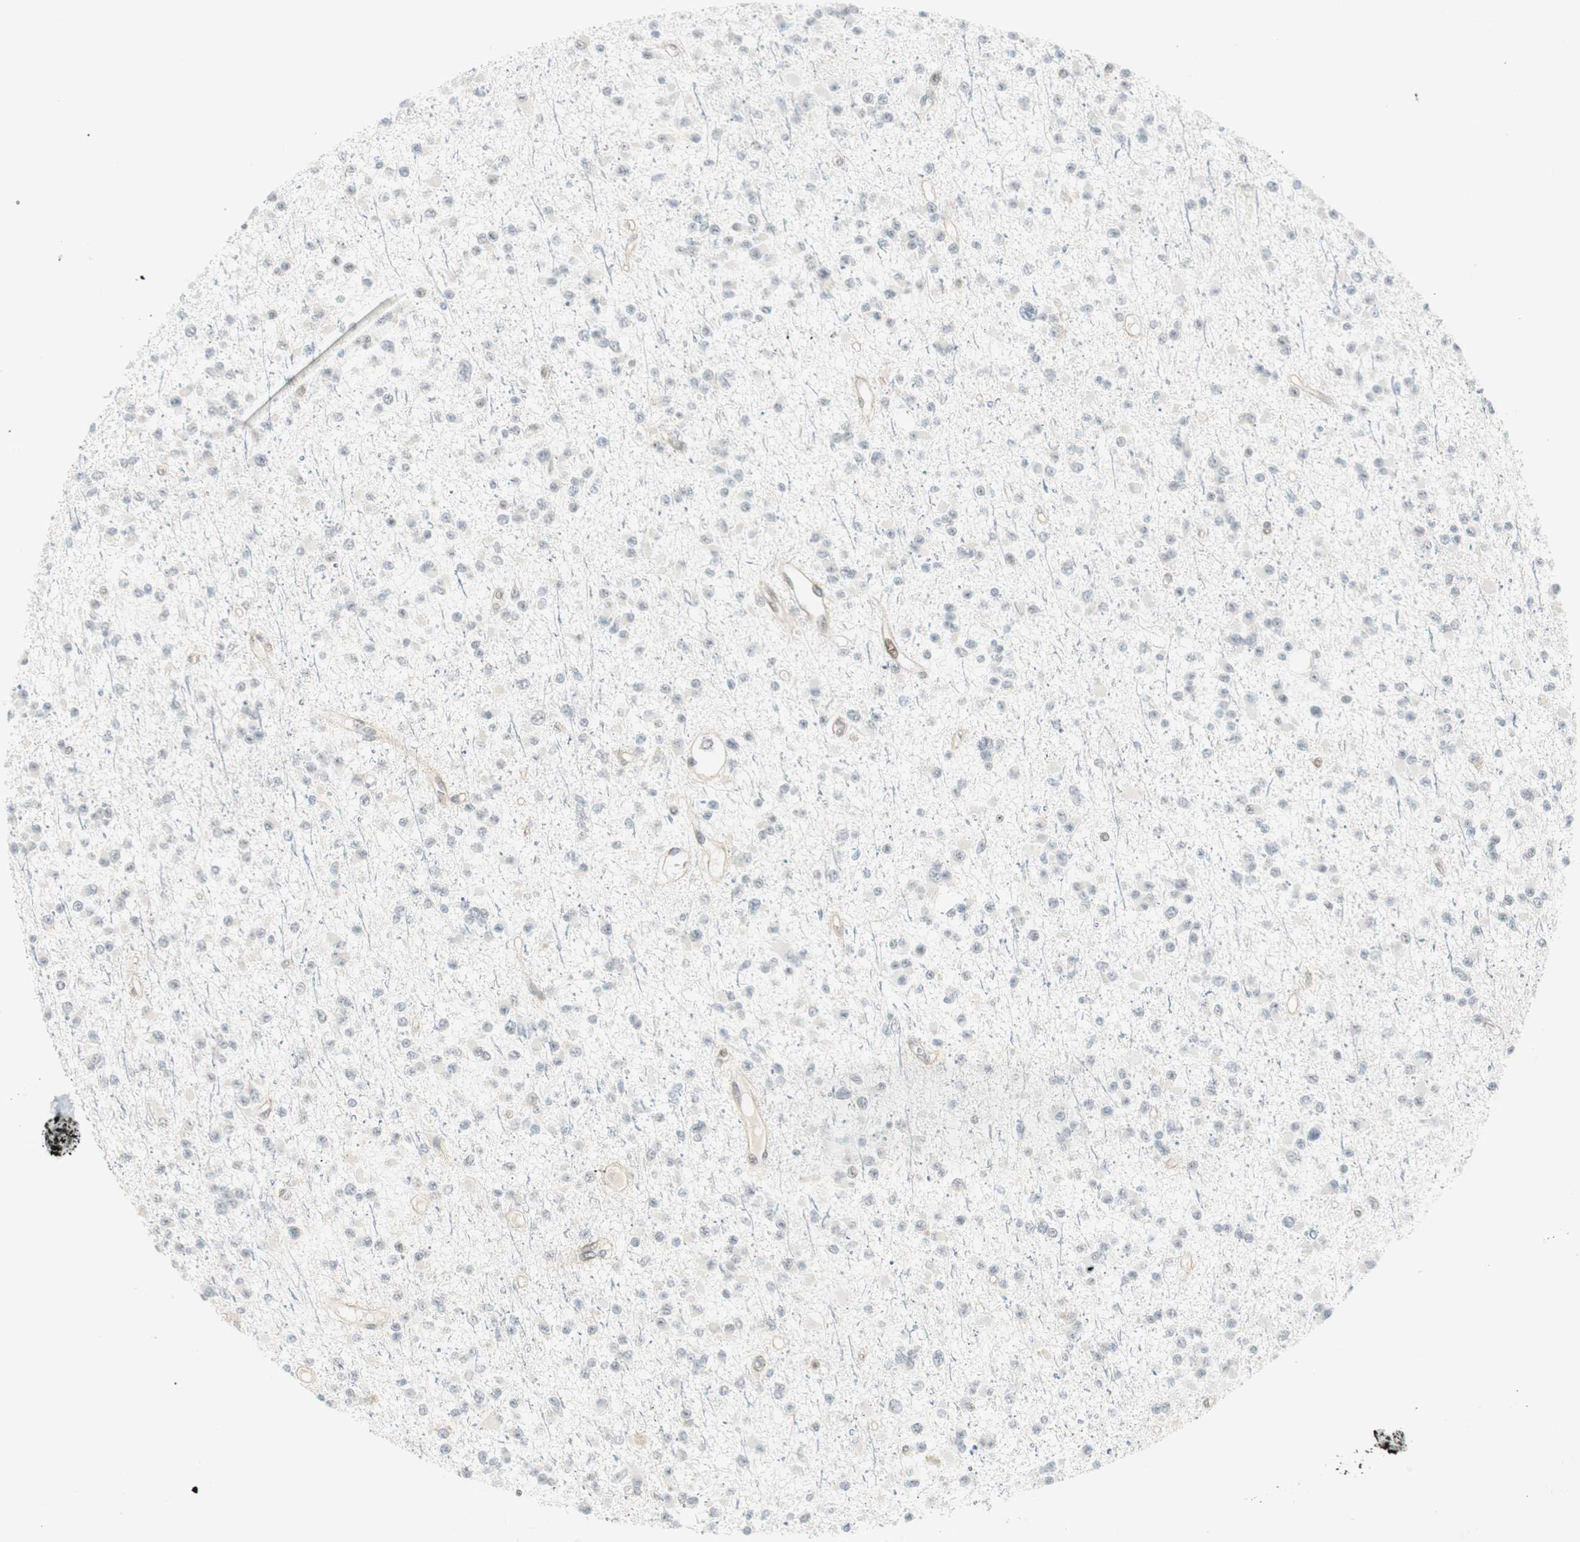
{"staining": {"intensity": "negative", "quantity": "none", "location": "none"}, "tissue": "glioma", "cell_type": "Tumor cells", "image_type": "cancer", "snomed": [{"axis": "morphology", "description": "Glioma, malignant, Low grade"}, {"axis": "topography", "description": "Brain"}], "caption": "Histopathology image shows no protein expression in tumor cells of glioma tissue.", "gene": "MSX2", "patient": {"sex": "female", "age": 22}}